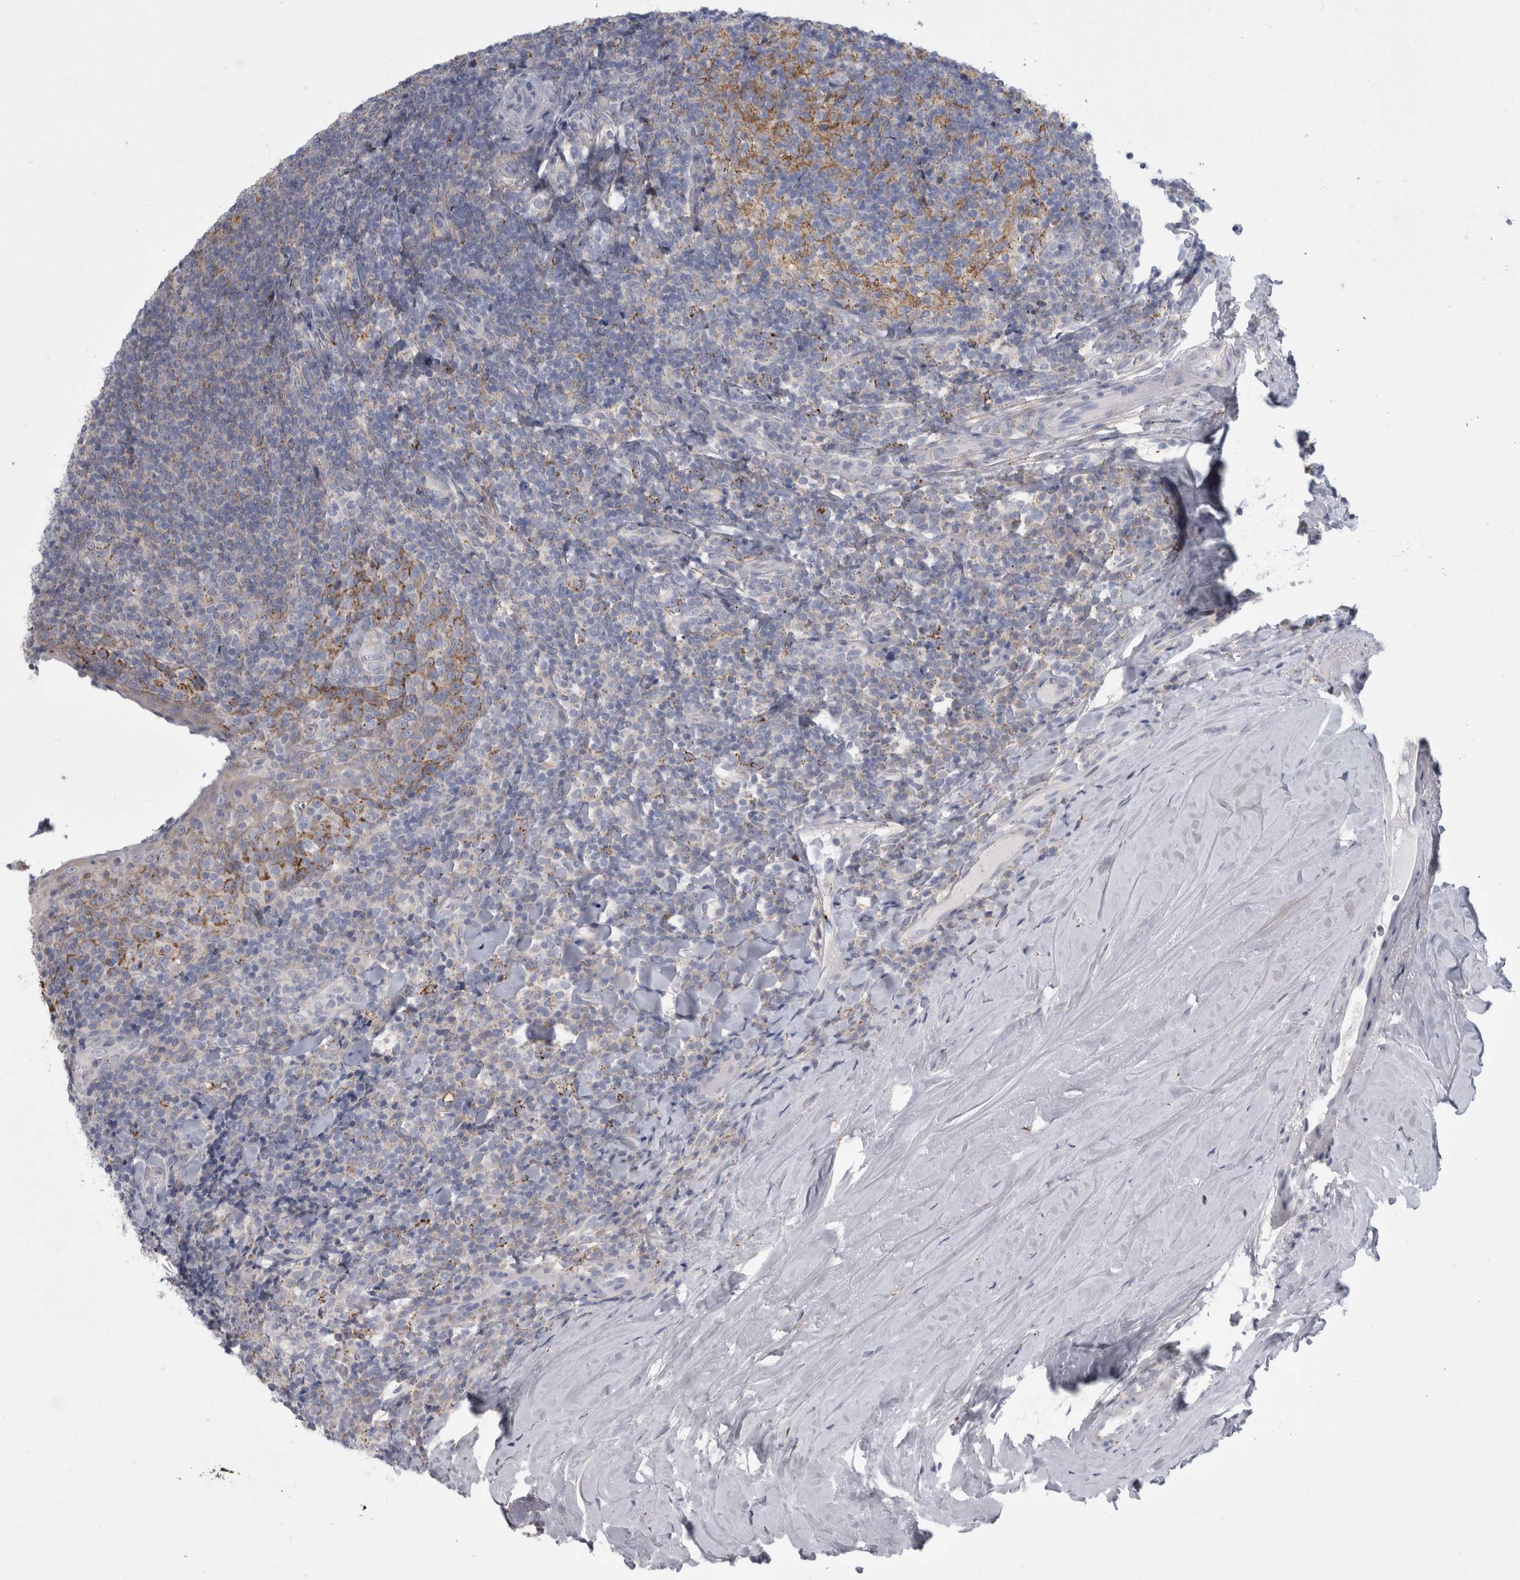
{"staining": {"intensity": "moderate", "quantity": "<25%", "location": "cytoplasmic/membranous"}, "tissue": "tonsil", "cell_type": "Germinal center cells", "image_type": "normal", "snomed": [{"axis": "morphology", "description": "Normal tissue, NOS"}, {"axis": "topography", "description": "Tonsil"}], "caption": "Immunohistochemistry micrograph of normal tonsil: tonsil stained using IHC demonstrates low levels of moderate protein expression localized specifically in the cytoplasmic/membranous of germinal center cells, appearing as a cytoplasmic/membranous brown color.", "gene": "GATM", "patient": {"sex": "male", "age": 37}}